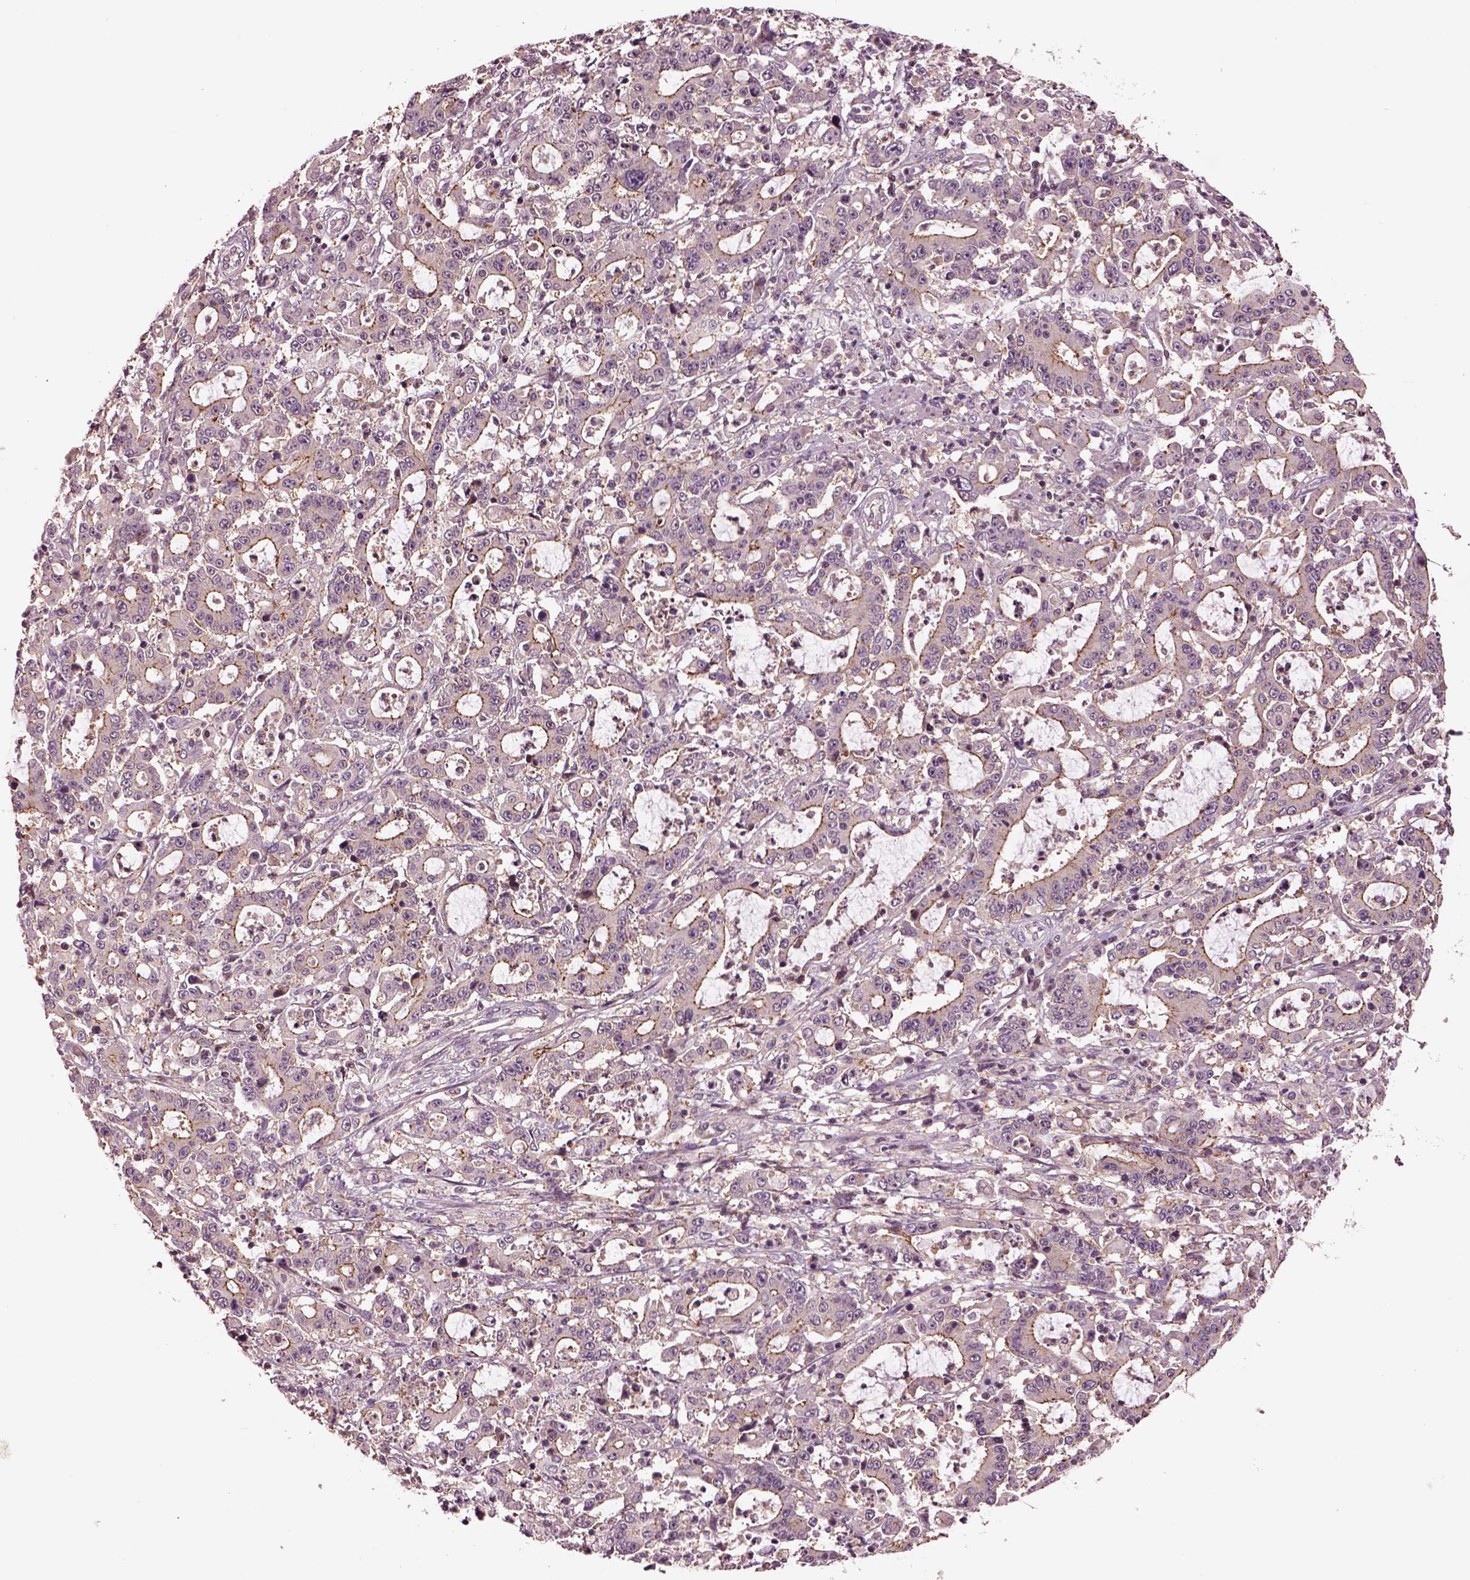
{"staining": {"intensity": "moderate", "quantity": "25%-75%", "location": "cytoplasmic/membranous"}, "tissue": "stomach cancer", "cell_type": "Tumor cells", "image_type": "cancer", "snomed": [{"axis": "morphology", "description": "Adenocarcinoma, NOS"}, {"axis": "topography", "description": "Stomach, upper"}], "caption": "Stomach cancer stained with IHC exhibits moderate cytoplasmic/membranous positivity in about 25%-75% of tumor cells.", "gene": "MTHFS", "patient": {"sex": "male", "age": 68}}